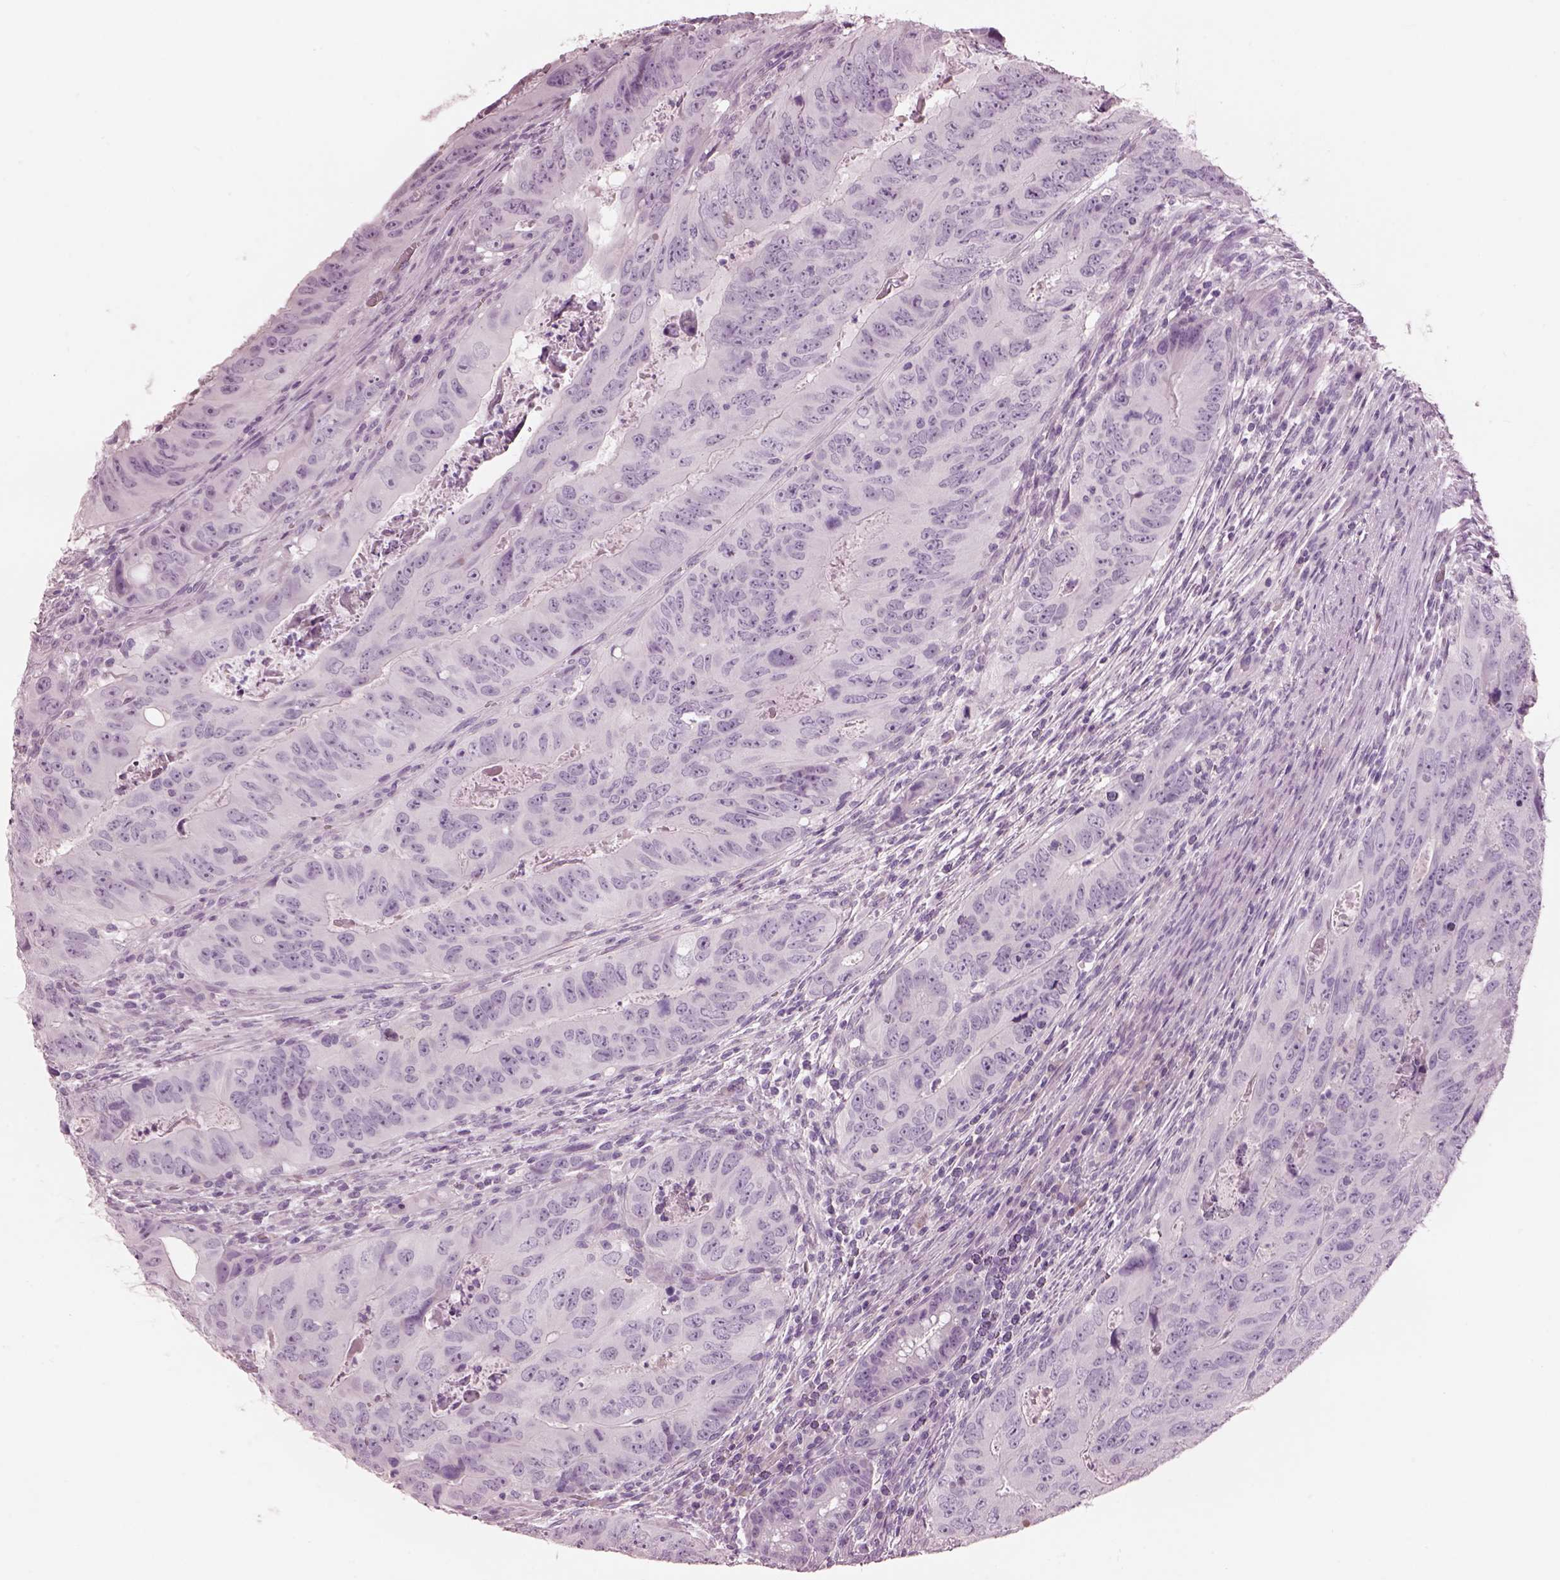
{"staining": {"intensity": "negative", "quantity": "none", "location": "none"}, "tissue": "colorectal cancer", "cell_type": "Tumor cells", "image_type": "cancer", "snomed": [{"axis": "morphology", "description": "Adenocarcinoma, NOS"}, {"axis": "topography", "description": "Colon"}], "caption": "This photomicrograph is of colorectal cancer (adenocarcinoma) stained with IHC to label a protein in brown with the nuclei are counter-stained blue. There is no positivity in tumor cells.", "gene": "PACRG", "patient": {"sex": "male", "age": 79}}